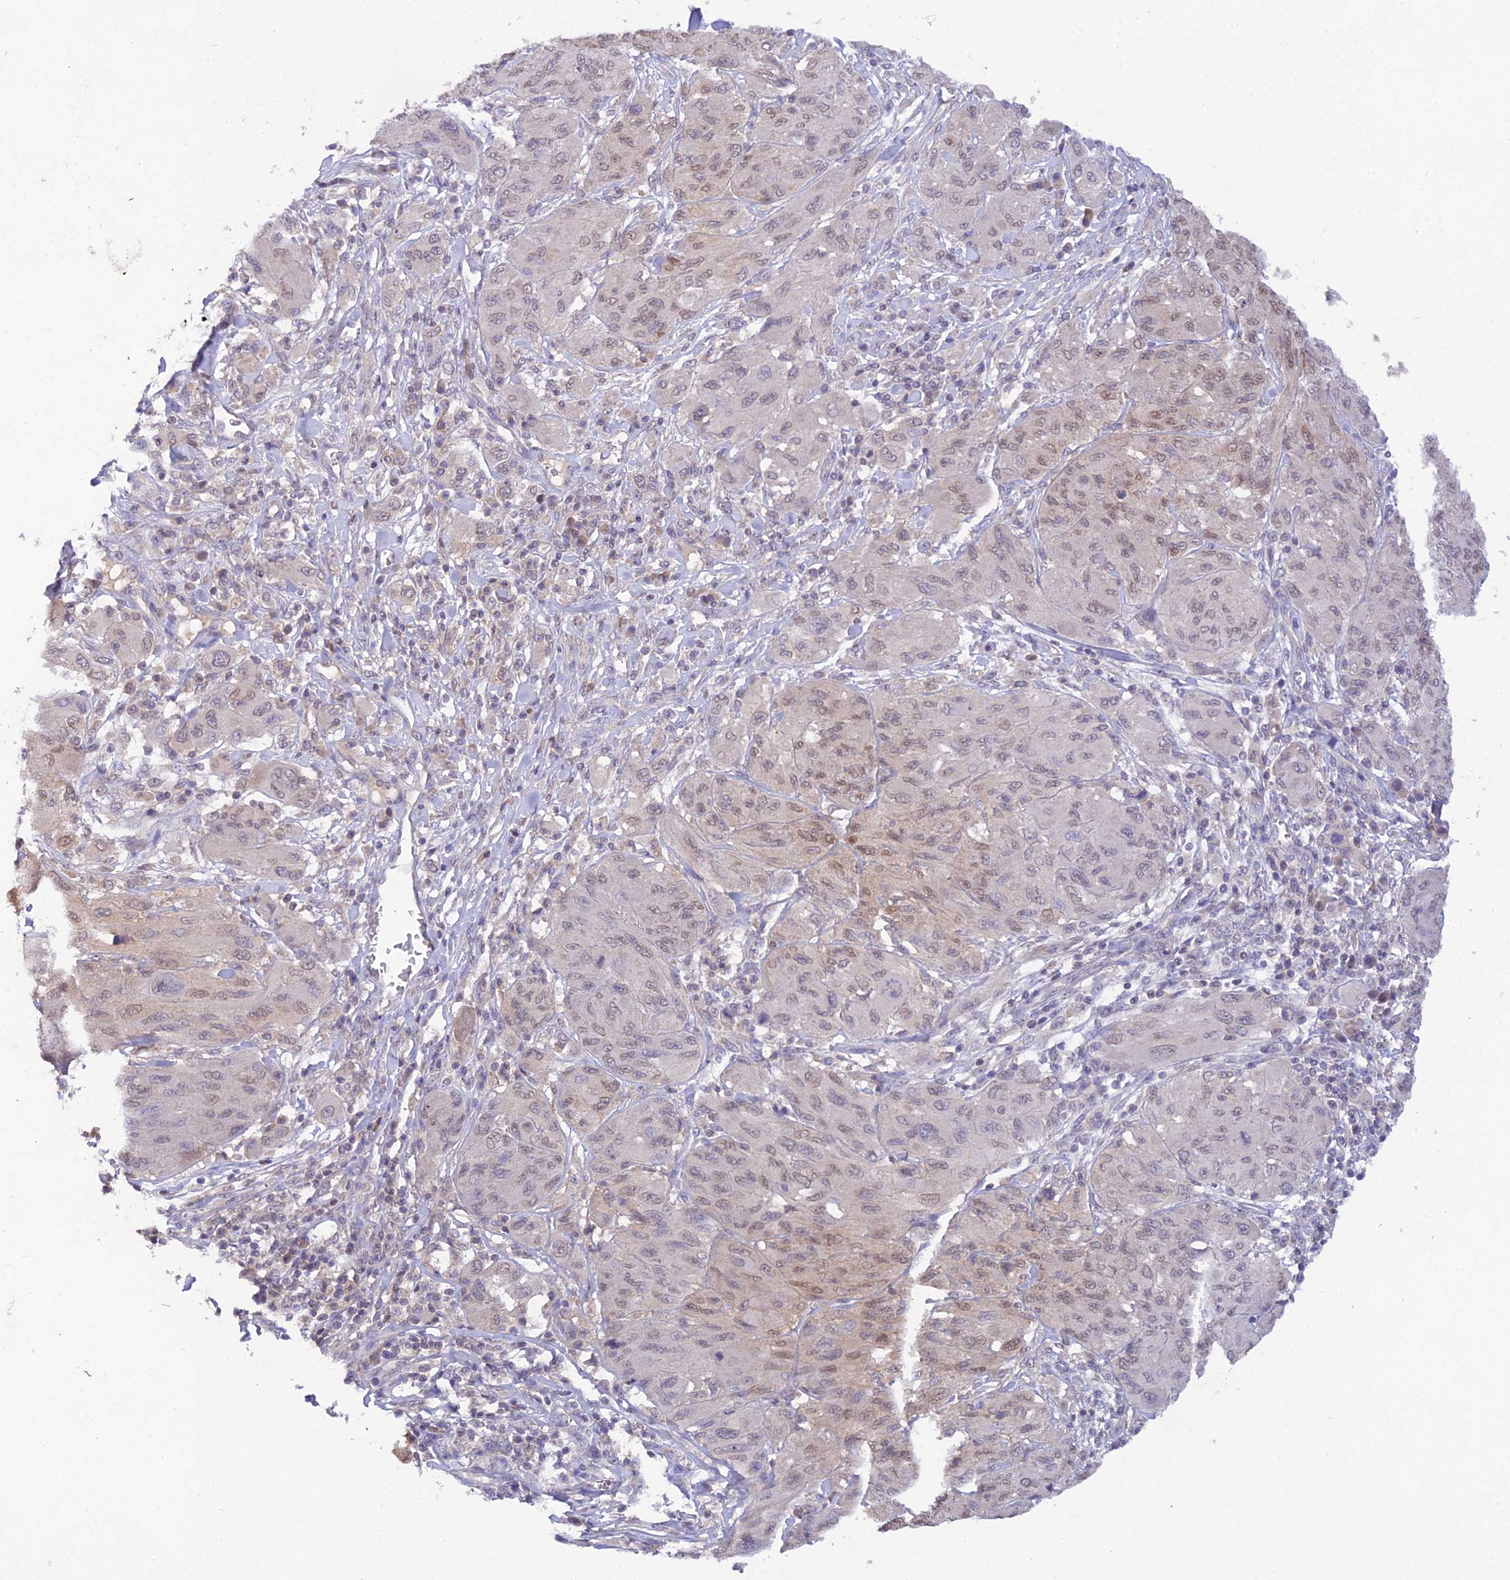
{"staining": {"intensity": "moderate", "quantity": "25%-75%", "location": "nuclear"}, "tissue": "melanoma", "cell_type": "Tumor cells", "image_type": "cancer", "snomed": [{"axis": "morphology", "description": "Malignant melanoma, NOS"}, {"axis": "topography", "description": "Skin"}], "caption": "Immunohistochemical staining of melanoma displays medium levels of moderate nuclear protein expression in about 25%-75% of tumor cells.", "gene": "PGK1", "patient": {"sex": "female", "age": 91}}